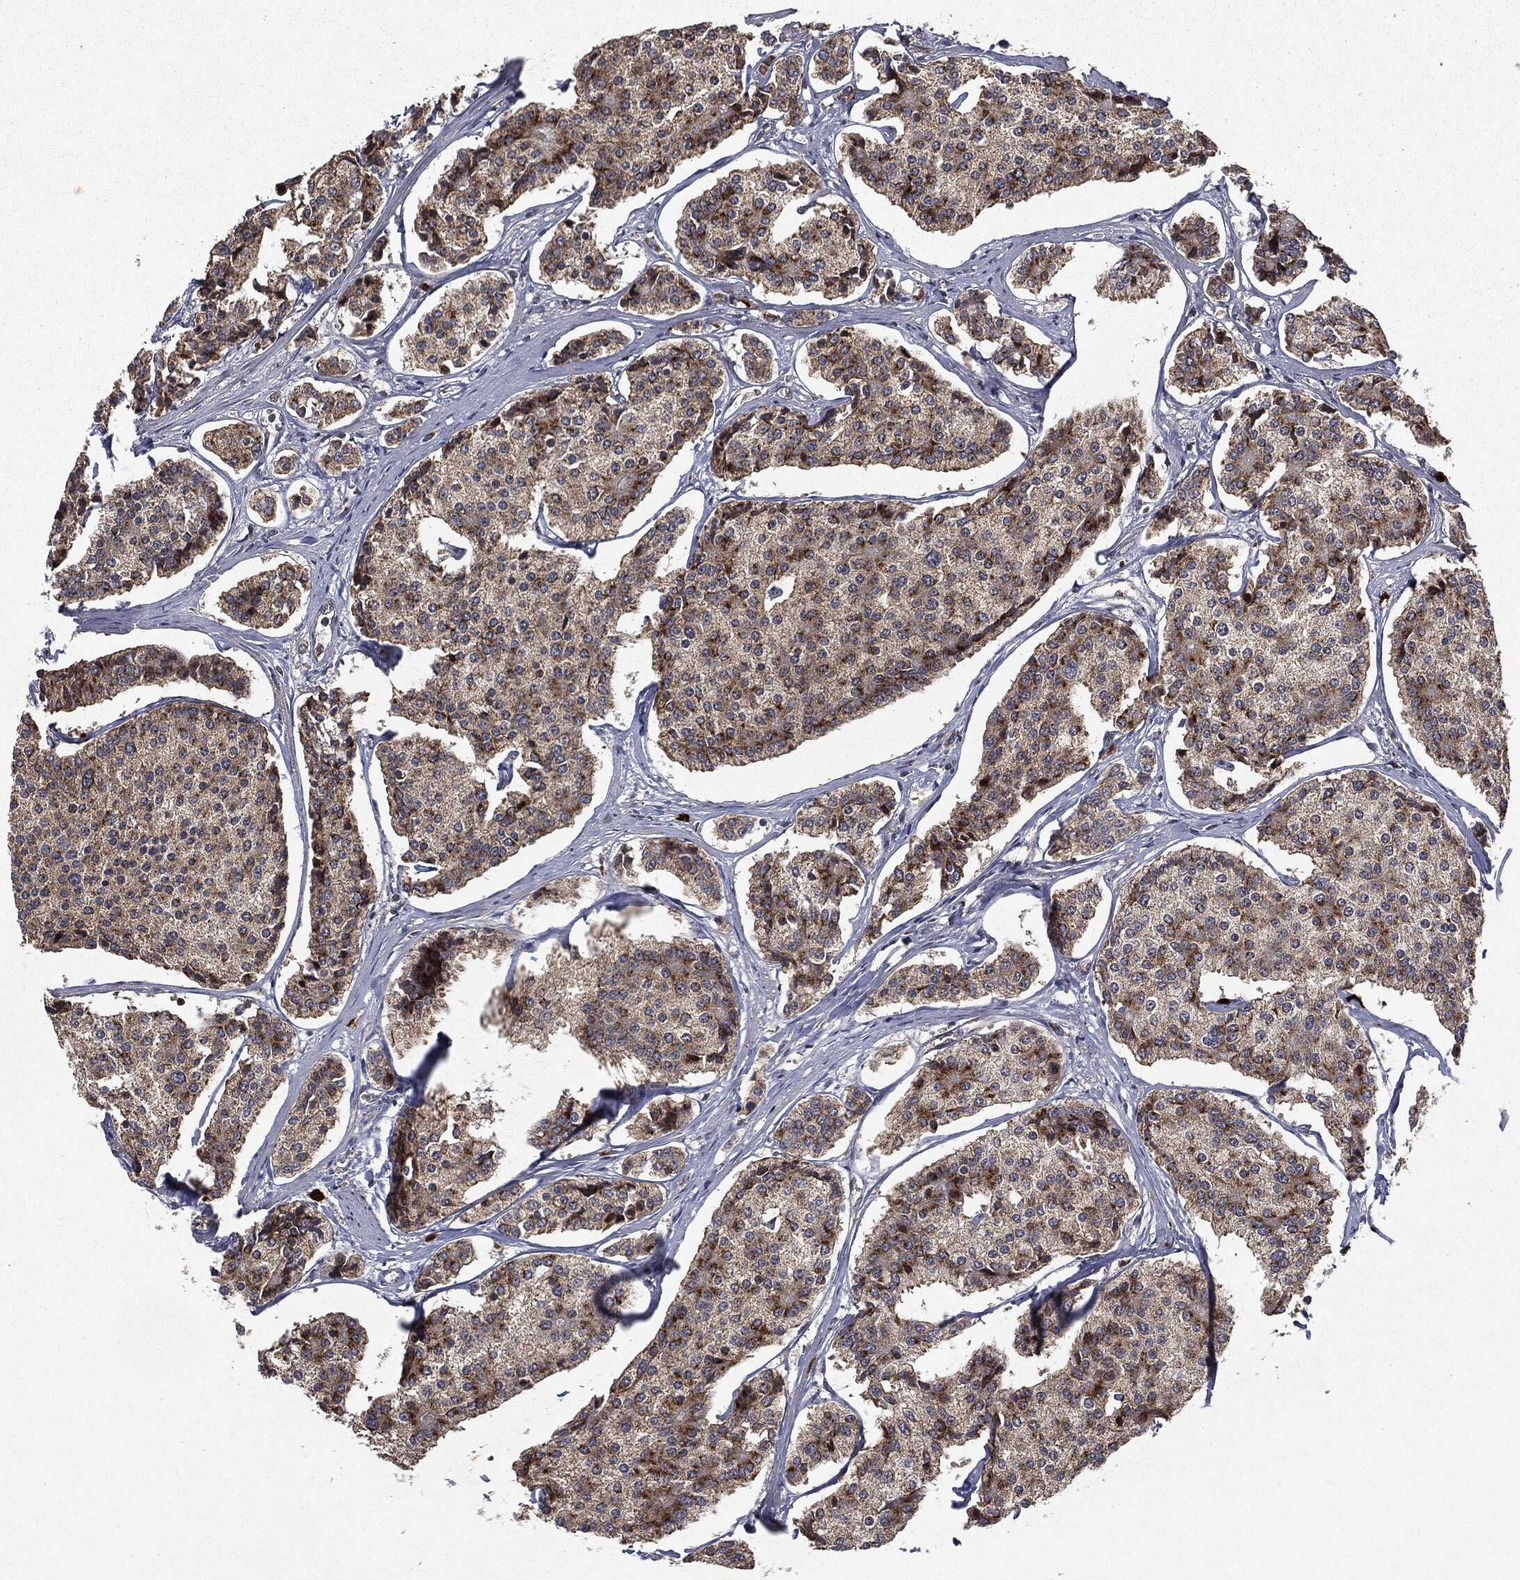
{"staining": {"intensity": "strong", "quantity": "25%-75%", "location": "cytoplasmic/membranous"}, "tissue": "carcinoid", "cell_type": "Tumor cells", "image_type": "cancer", "snomed": [{"axis": "morphology", "description": "Carcinoid, malignant, NOS"}, {"axis": "topography", "description": "Small intestine"}], "caption": "Strong cytoplasmic/membranous protein expression is identified in approximately 25%-75% of tumor cells in carcinoid (malignant).", "gene": "PLPPR2", "patient": {"sex": "female", "age": 65}}